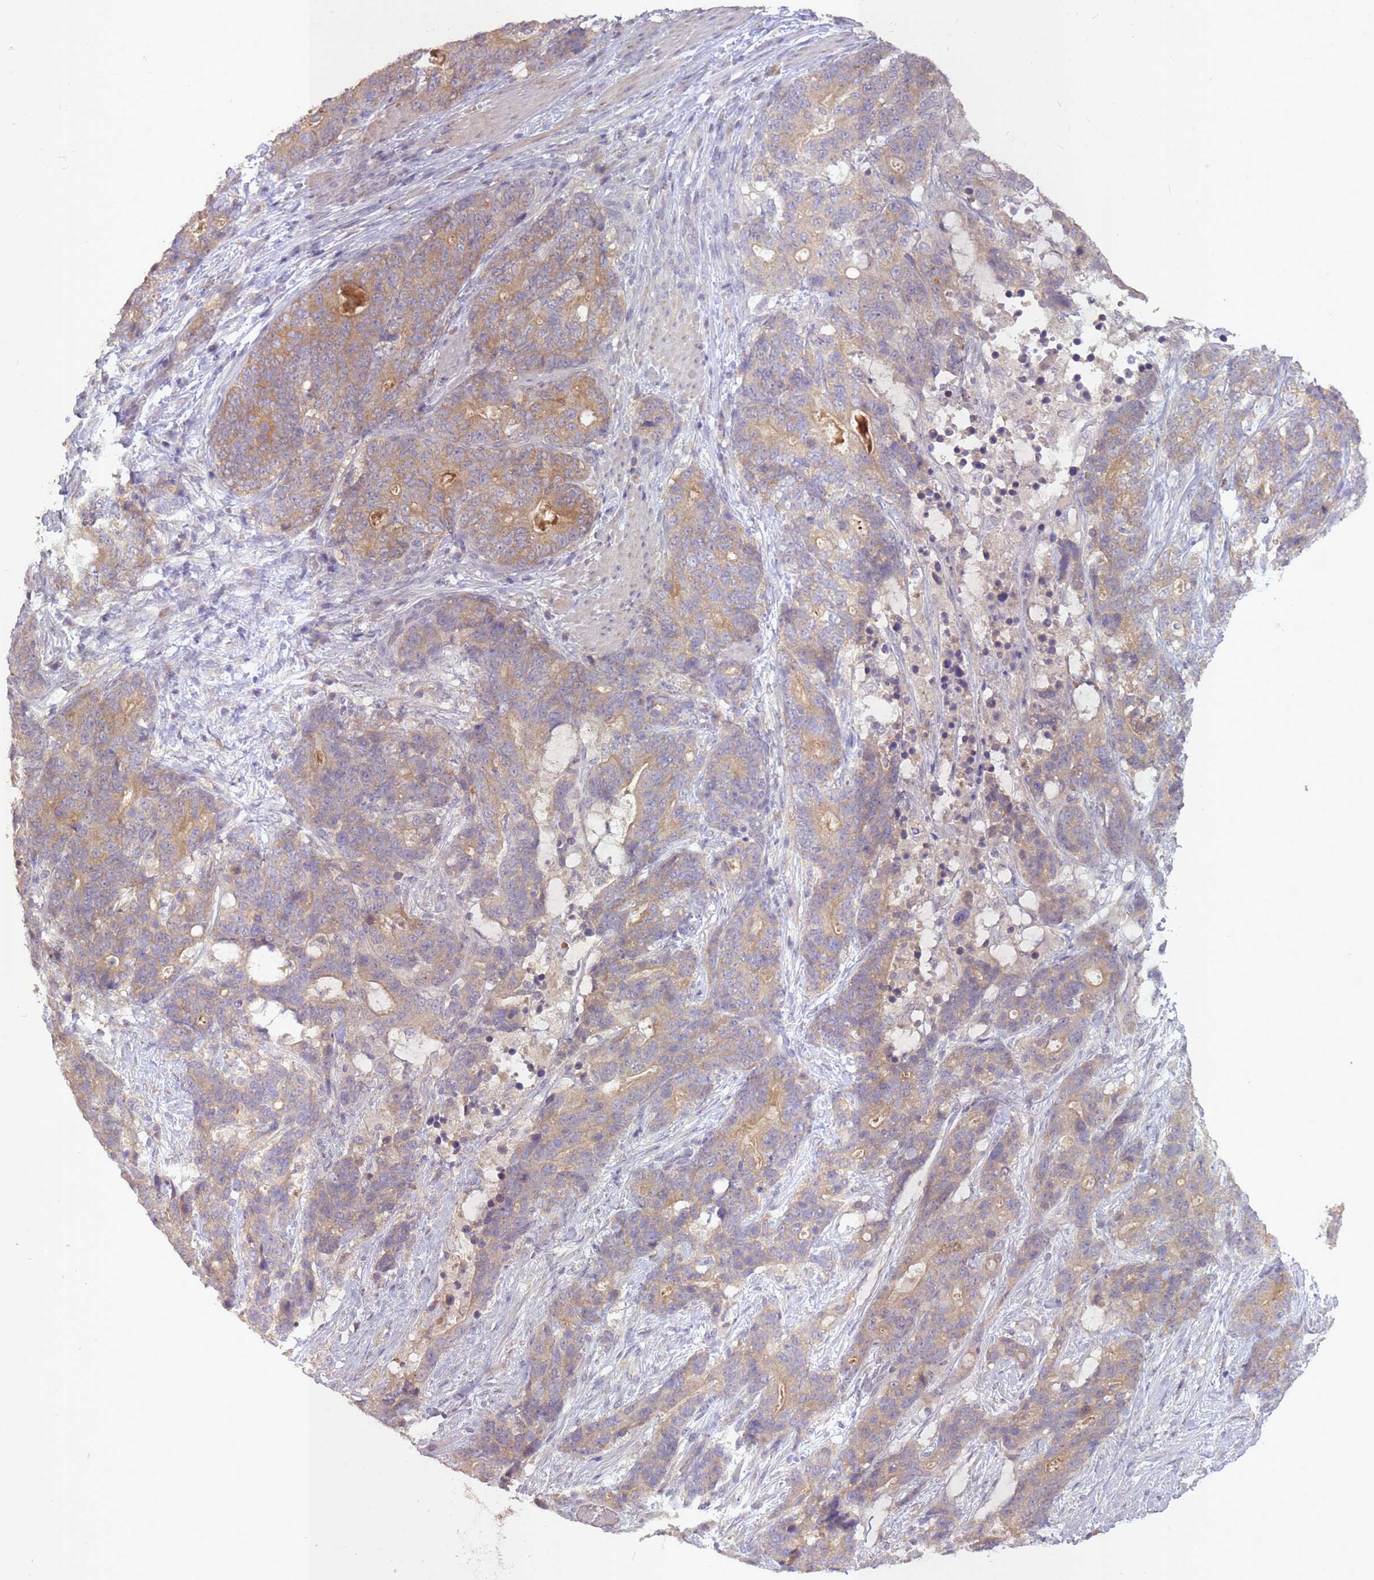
{"staining": {"intensity": "moderate", "quantity": "25%-75%", "location": "cytoplasmic/membranous"}, "tissue": "stomach cancer", "cell_type": "Tumor cells", "image_type": "cancer", "snomed": [{"axis": "morphology", "description": "Normal tissue, NOS"}, {"axis": "morphology", "description": "Adenocarcinoma, NOS"}, {"axis": "topography", "description": "Stomach"}], "caption": "An IHC photomicrograph of neoplastic tissue is shown. Protein staining in brown highlights moderate cytoplasmic/membranous positivity in adenocarcinoma (stomach) within tumor cells.", "gene": "LRATD2", "patient": {"sex": "female", "age": 64}}